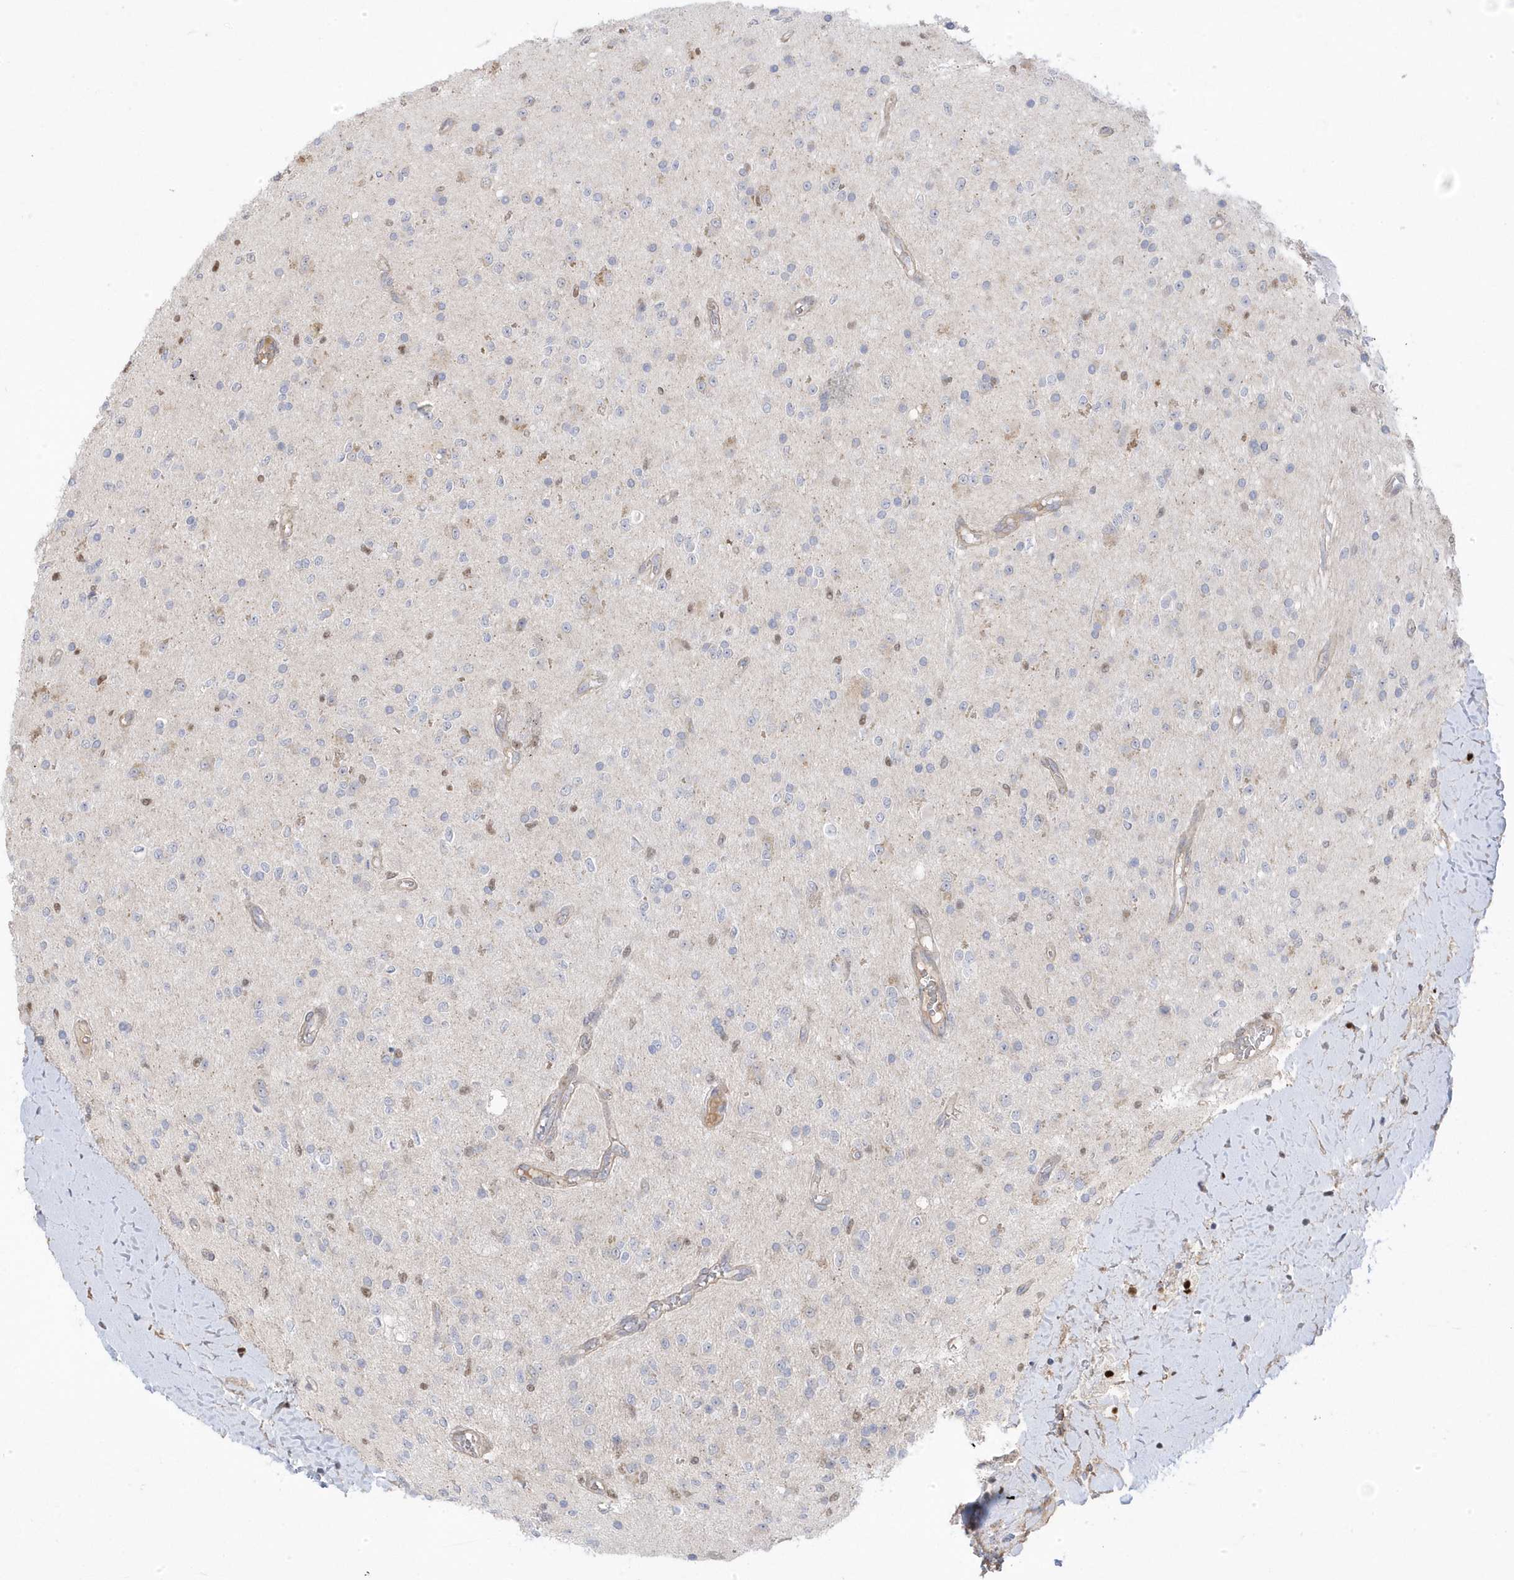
{"staining": {"intensity": "negative", "quantity": "none", "location": "none"}, "tissue": "glioma", "cell_type": "Tumor cells", "image_type": "cancer", "snomed": [{"axis": "morphology", "description": "Glioma, malignant, High grade"}, {"axis": "topography", "description": "Brain"}], "caption": "Immunohistochemistry of glioma exhibits no expression in tumor cells.", "gene": "GTPBP6", "patient": {"sex": "male", "age": 34}}